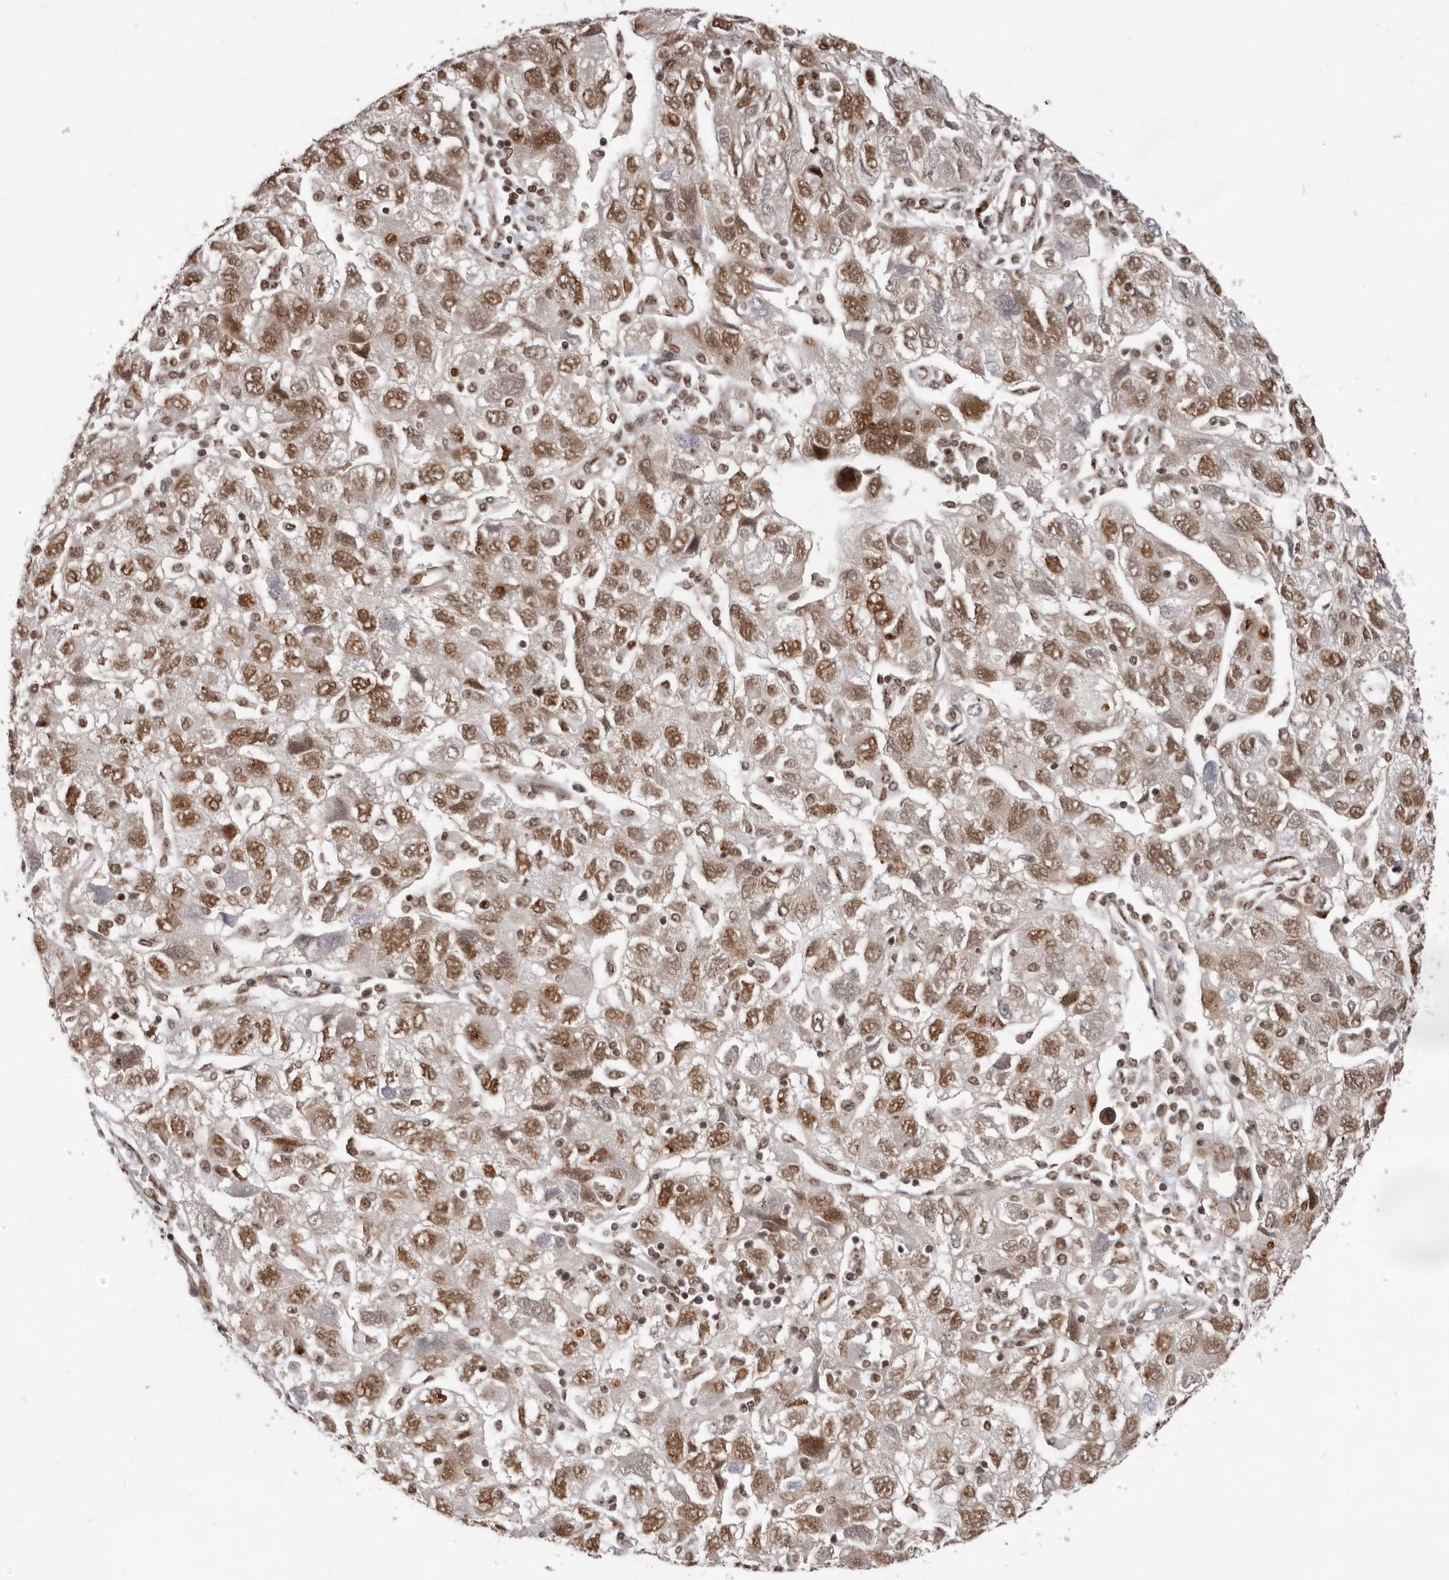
{"staining": {"intensity": "moderate", "quantity": ">75%", "location": "nuclear"}, "tissue": "ovarian cancer", "cell_type": "Tumor cells", "image_type": "cancer", "snomed": [{"axis": "morphology", "description": "Carcinoma, NOS"}, {"axis": "morphology", "description": "Cystadenocarcinoma, serous, NOS"}, {"axis": "topography", "description": "Ovary"}], "caption": "Protein expression analysis of human ovarian cancer (carcinoma) reveals moderate nuclear expression in about >75% of tumor cells. (DAB (3,3'-diaminobenzidine) IHC, brown staining for protein, blue staining for nuclei).", "gene": "CHTOP", "patient": {"sex": "female", "age": 69}}